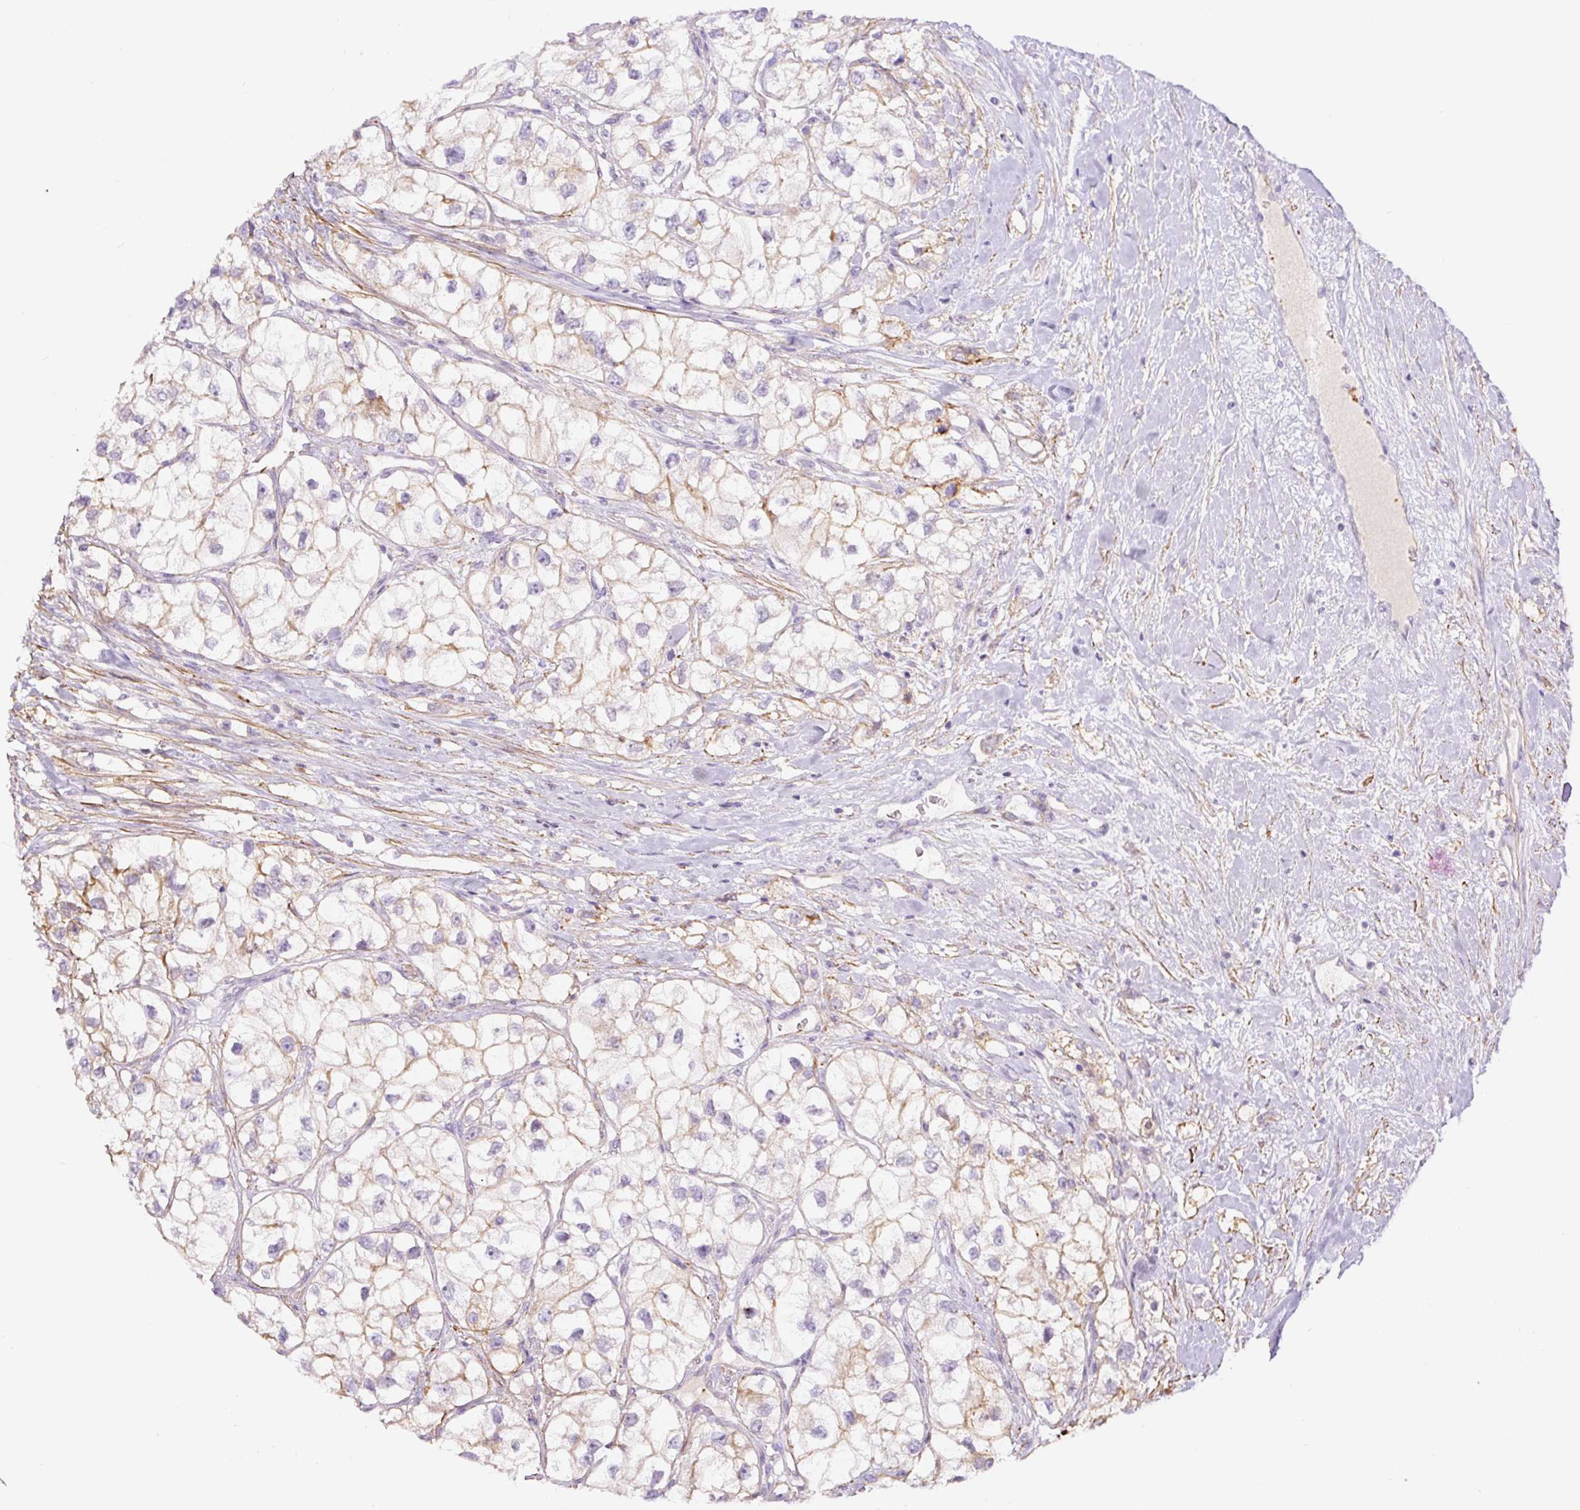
{"staining": {"intensity": "weak", "quantity": "<25%", "location": "cytoplasmic/membranous"}, "tissue": "renal cancer", "cell_type": "Tumor cells", "image_type": "cancer", "snomed": [{"axis": "morphology", "description": "Adenocarcinoma, NOS"}, {"axis": "topography", "description": "Kidney"}], "caption": "High power microscopy micrograph of an immunohistochemistry (IHC) histopathology image of renal cancer (adenocarcinoma), revealing no significant staining in tumor cells.", "gene": "B3GALT5", "patient": {"sex": "male", "age": 59}}